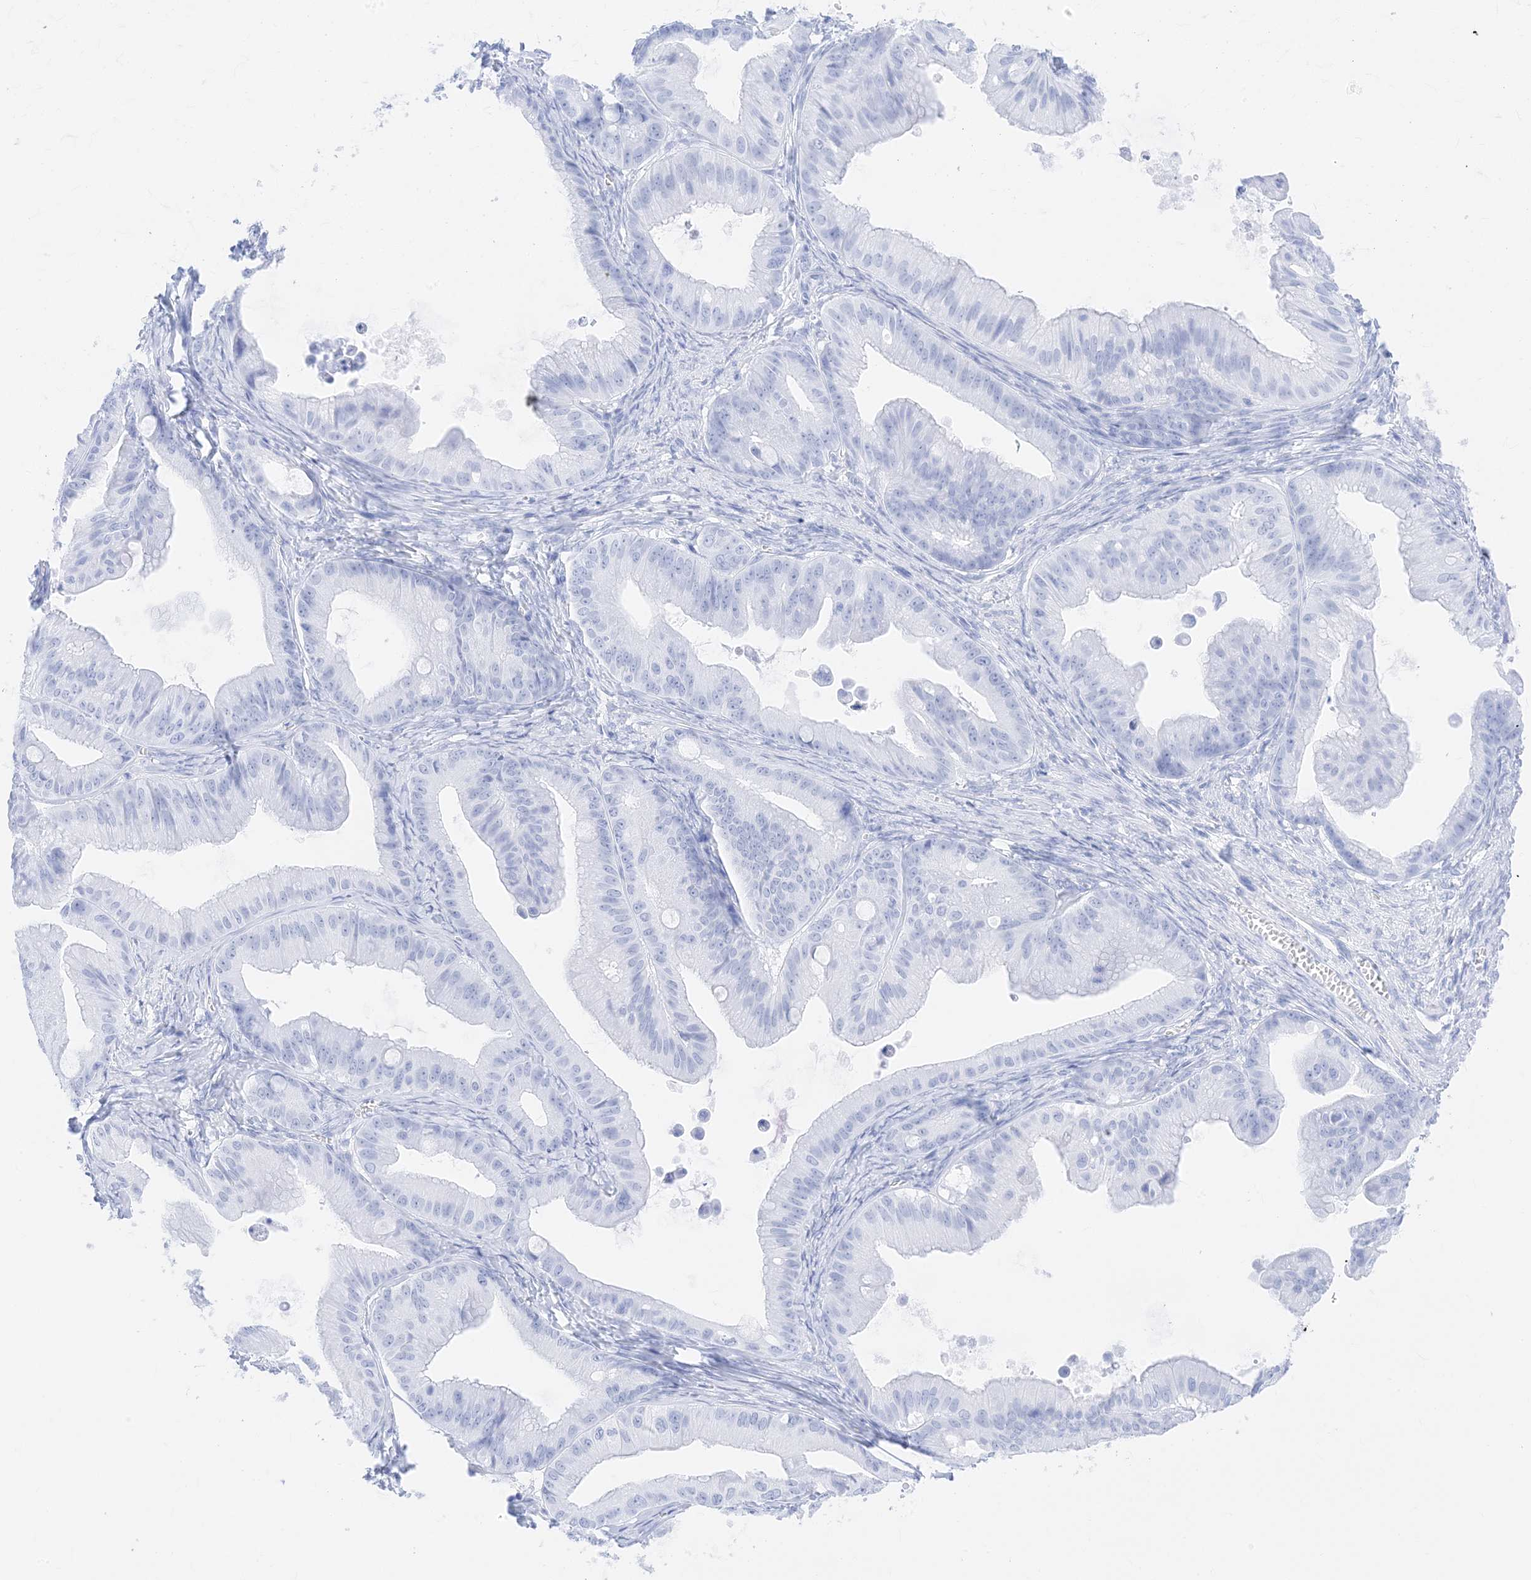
{"staining": {"intensity": "negative", "quantity": "none", "location": "none"}, "tissue": "ovarian cancer", "cell_type": "Tumor cells", "image_type": "cancer", "snomed": [{"axis": "morphology", "description": "Cystadenocarcinoma, mucinous, NOS"}, {"axis": "topography", "description": "Ovary"}], "caption": "There is no significant positivity in tumor cells of ovarian cancer.", "gene": "MUC17", "patient": {"sex": "female", "age": 71}}